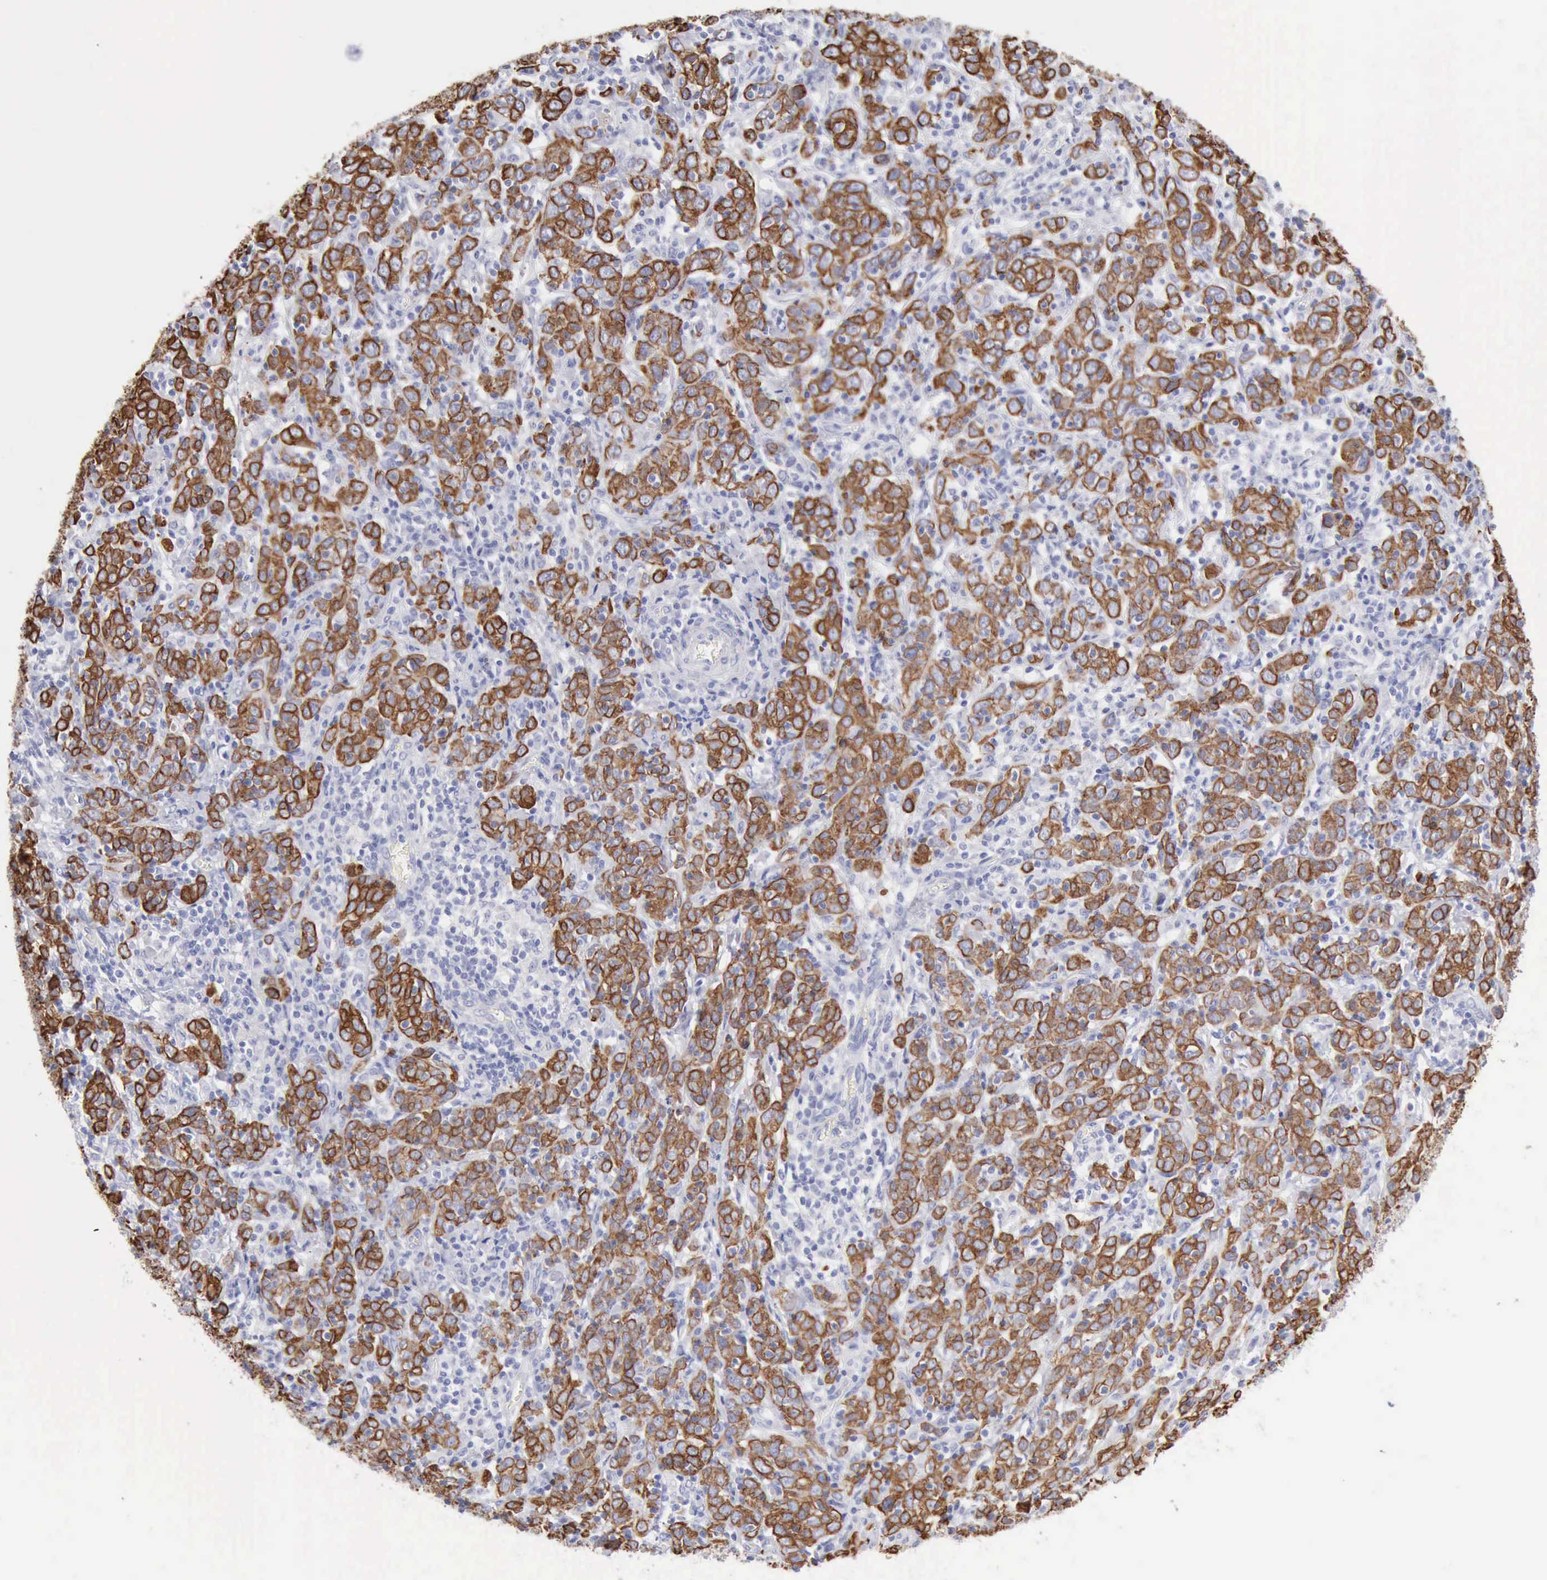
{"staining": {"intensity": "moderate", "quantity": ">75%", "location": "cytoplasmic/membranous"}, "tissue": "cervical cancer", "cell_type": "Tumor cells", "image_type": "cancer", "snomed": [{"axis": "morphology", "description": "Normal tissue, NOS"}, {"axis": "morphology", "description": "Squamous cell carcinoma, NOS"}, {"axis": "topography", "description": "Cervix"}], "caption": "Immunohistochemistry (IHC) micrograph of human squamous cell carcinoma (cervical) stained for a protein (brown), which exhibits medium levels of moderate cytoplasmic/membranous staining in about >75% of tumor cells.", "gene": "KRT5", "patient": {"sex": "female", "age": 67}}